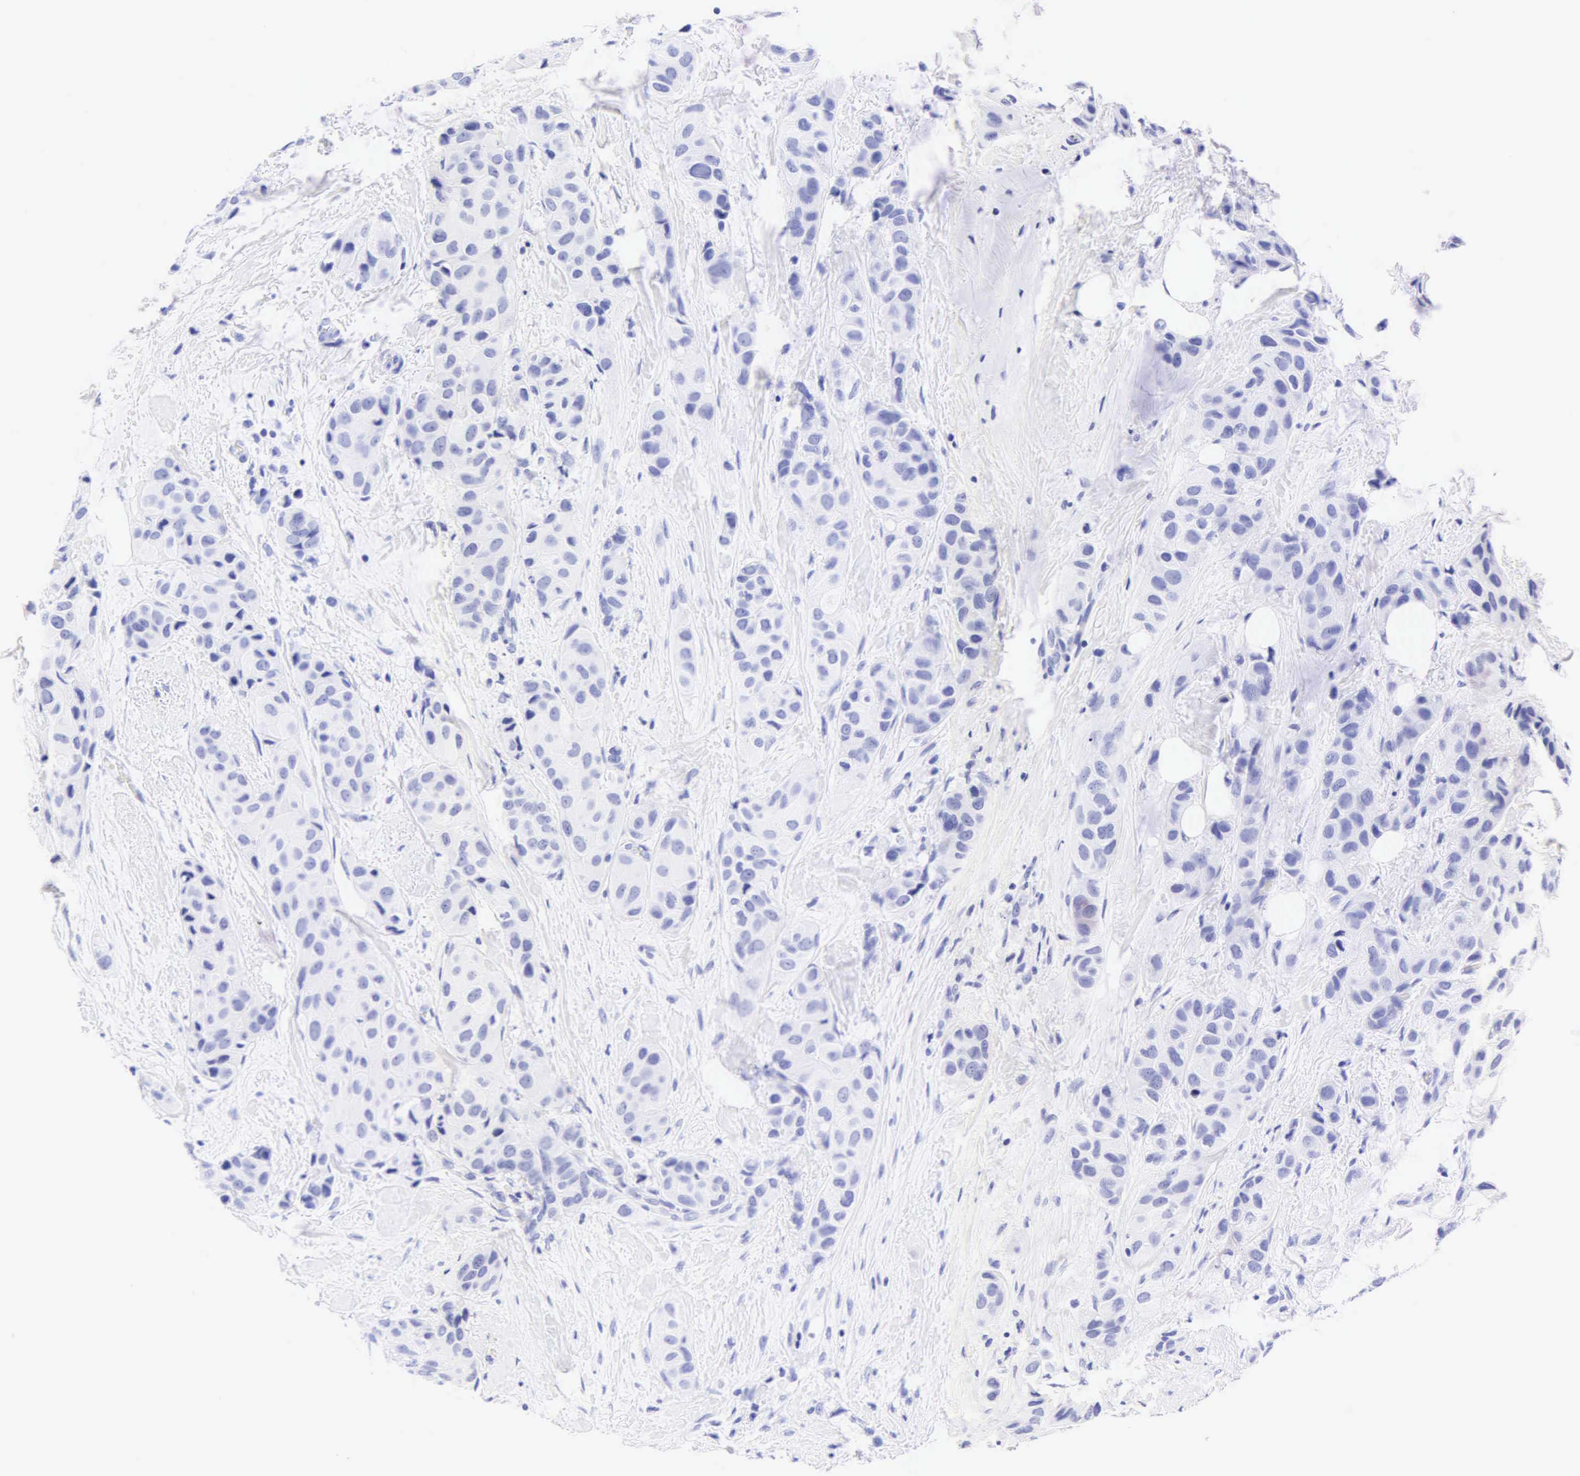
{"staining": {"intensity": "negative", "quantity": "none", "location": "none"}, "tissue": "breast cancer", "cell_type": "Tumor cells", "image_type": "cancer", "snomed": [{"axis": "morphology", "description": "Duct carcinoma"}, {"axis": "topography", "description": "Breast"}], "caption": "Histopathology image shows no protein positivity in tumor cells of breast invasive ductal carcinoma tissue.", "gene": "KRT20", "patient": {"sex": "female", "age": 68}}